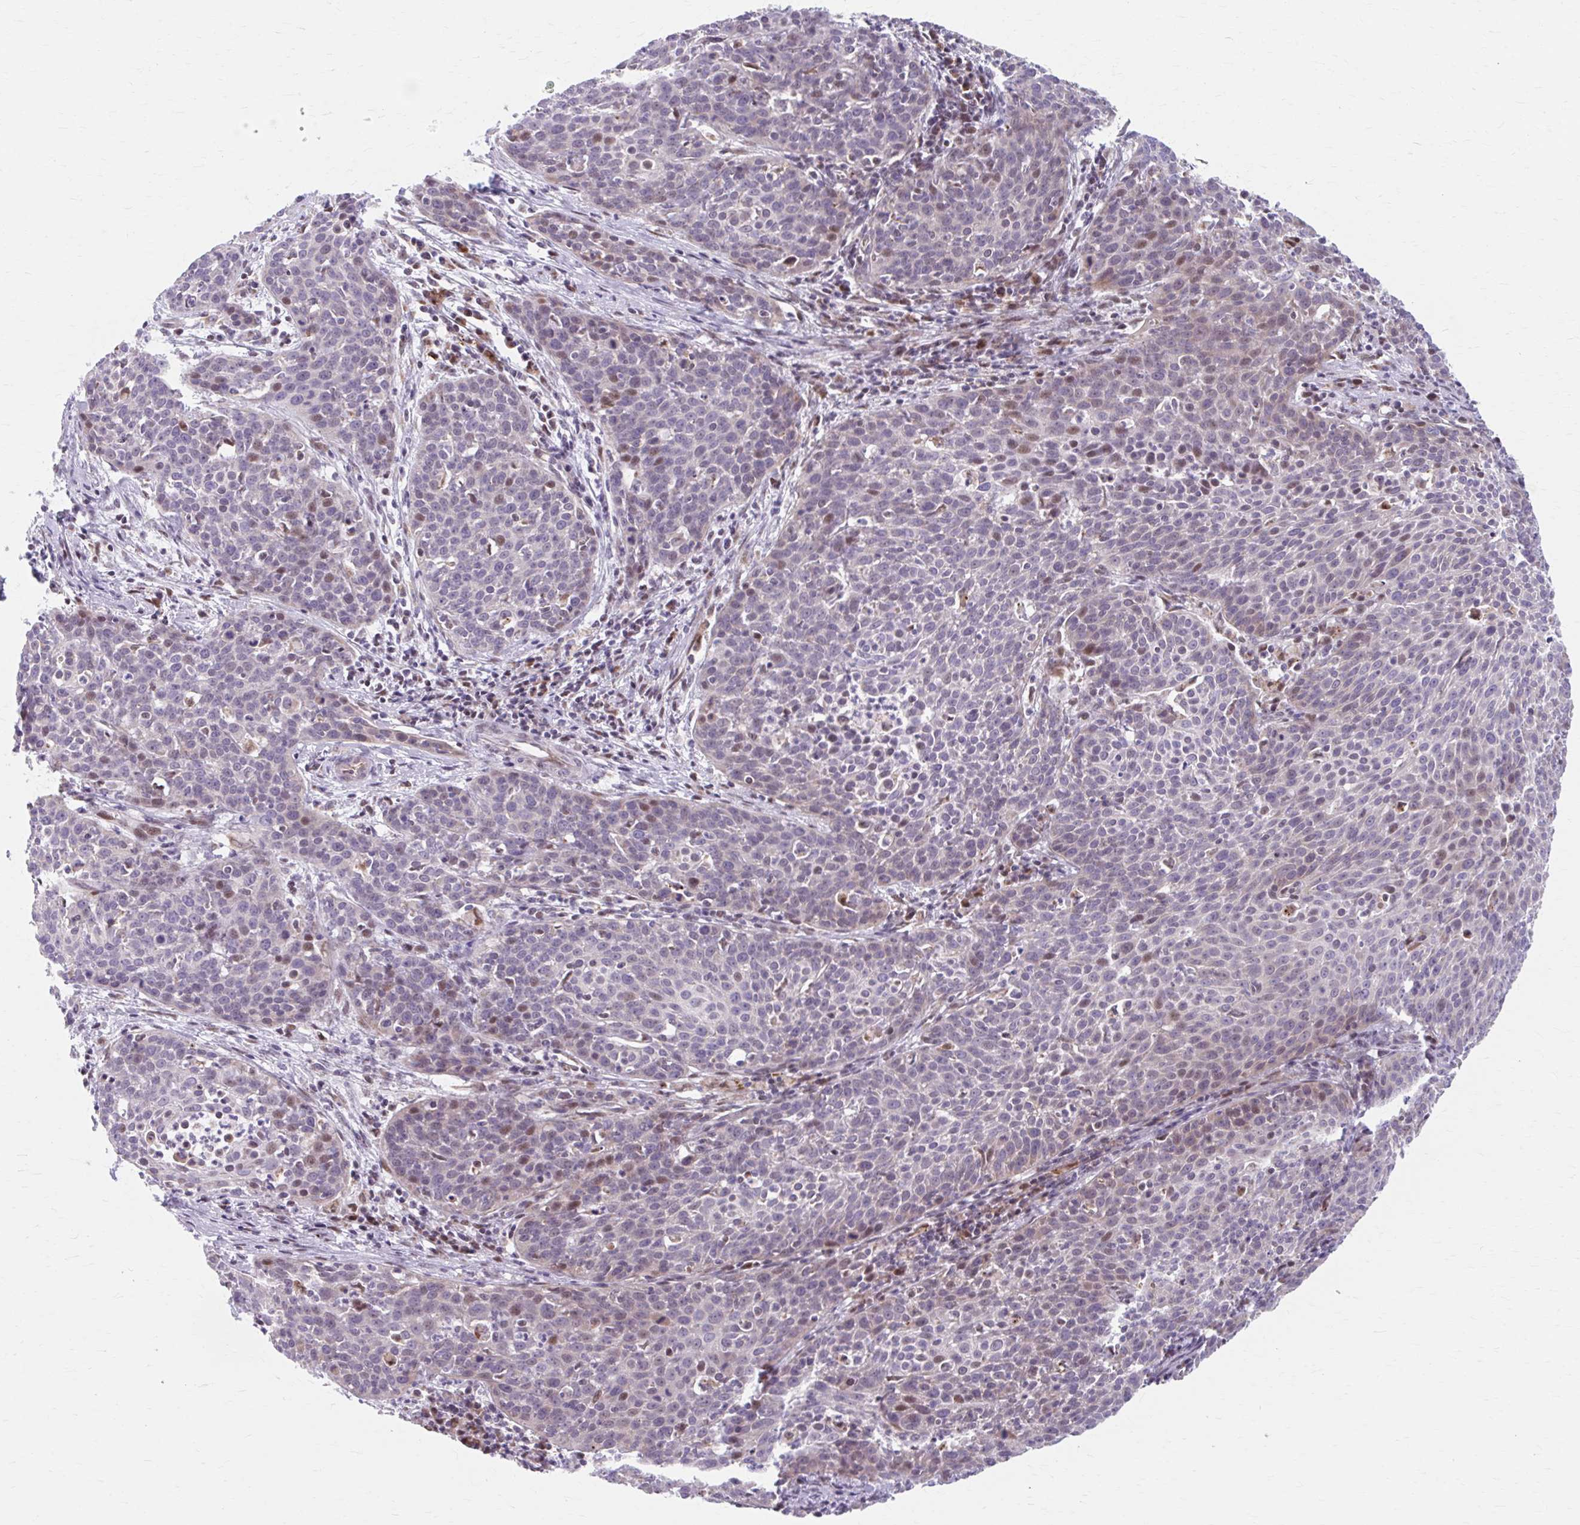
{"staining": {"intensity": "moderate", "quantity": "<25%", "location": "nuclear"}, "tissue": "cervical cancer", "cell_type": "Tumor cells", "image_type": "cancer", "snomed": [{"axis": "morphology", "description": "Squamous cell carcinoma, NOS"}, {"axis": "topography", "description": "Cervix"}], "caption": "Squamous cell carcinoma (cervical) stained with a brown dye exhibits moderate nuclear positive positivity in about <25% of tumor cells.", "gene": "BEAN1", "patient": {"sex": "female", "age": 38}}